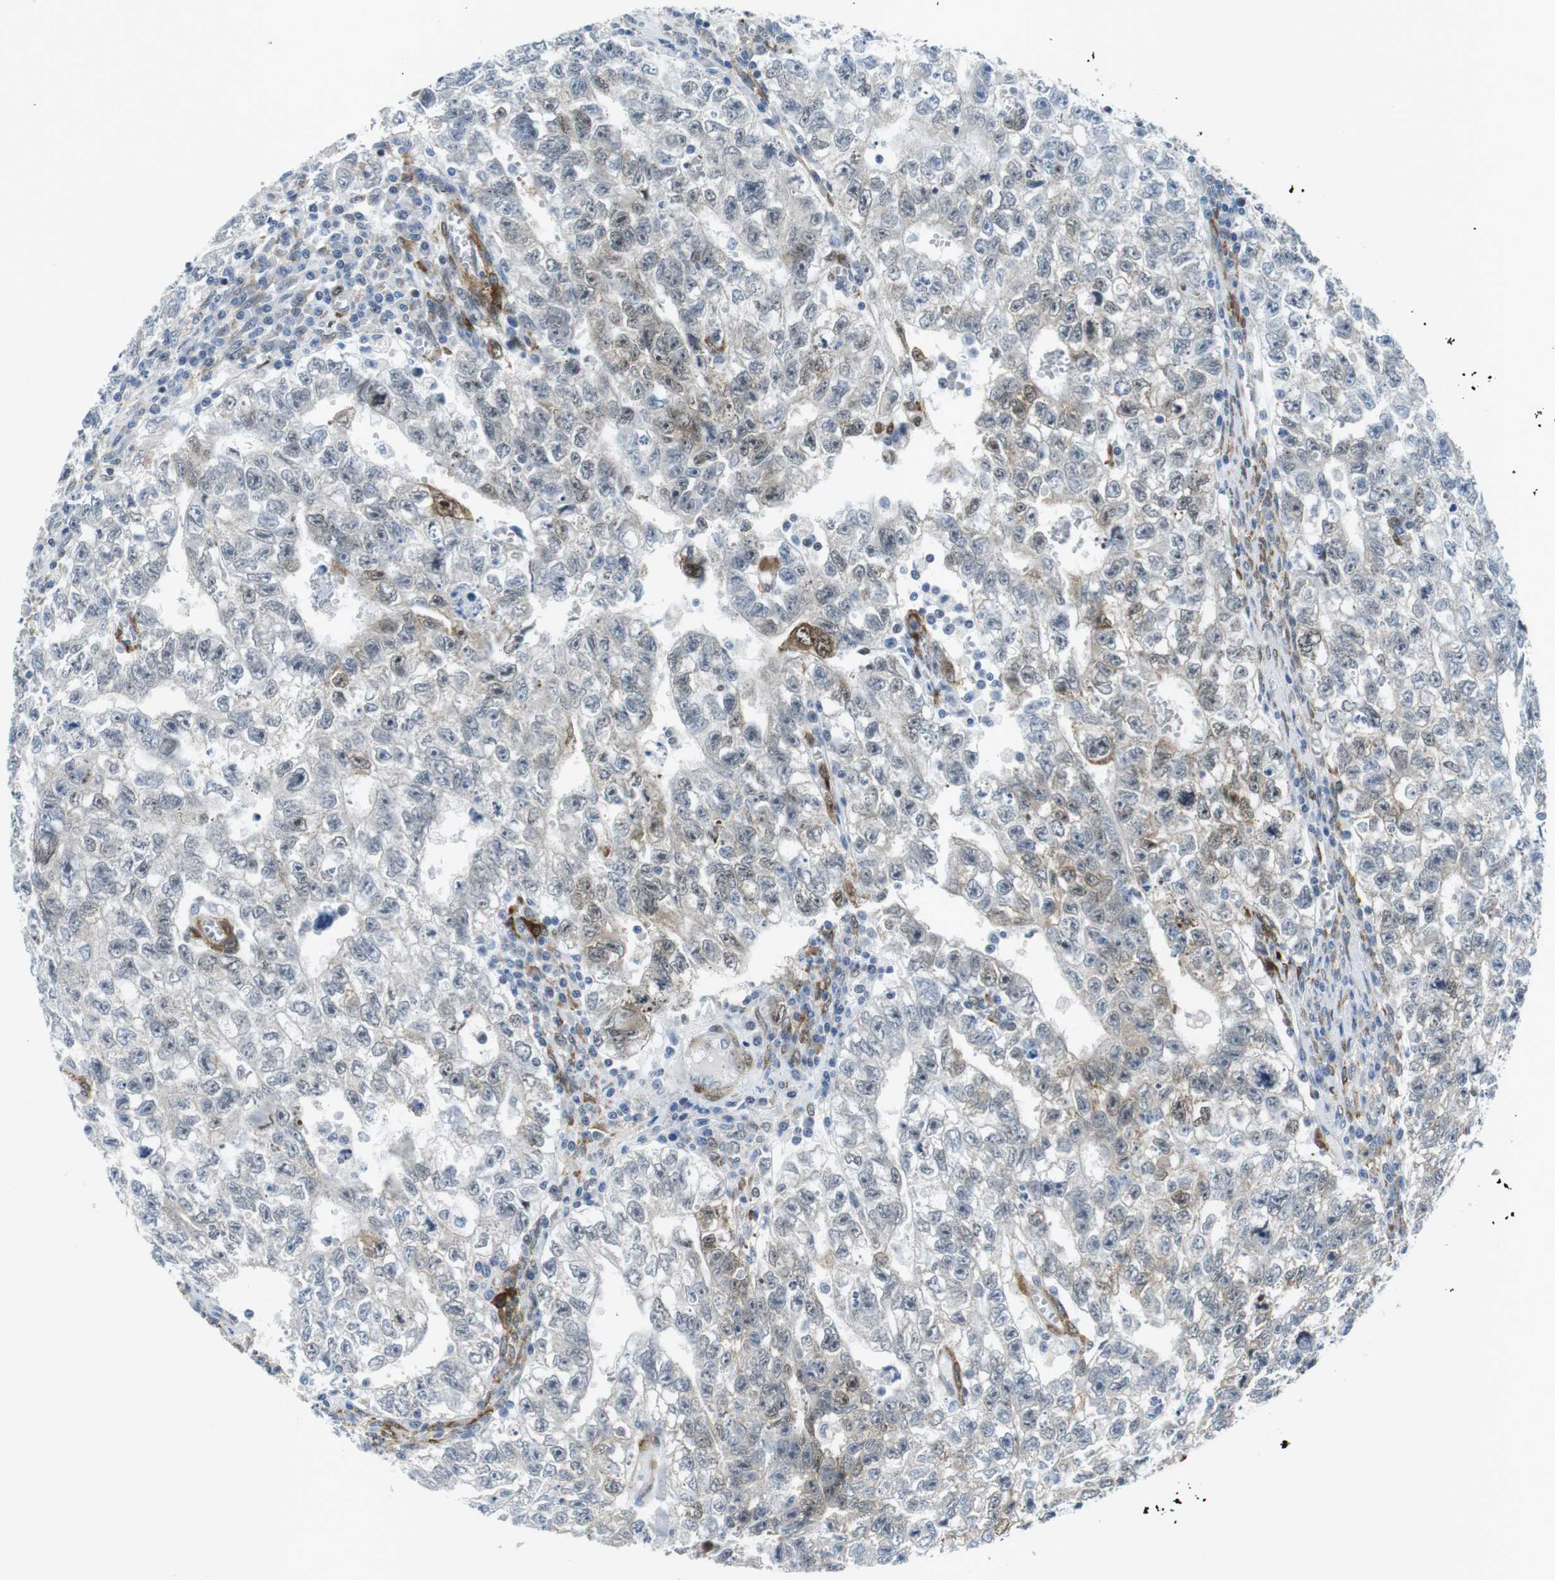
{"staining": {"intensity": "weak", "quantity": "<25%", "location": "cytoplasmic/membranous"}, "tissue": "testis cancer", "cell_type": "Tumor cells", "image_type": "cancer", "snomed": [{"axis": "morphology", "description": "Seminoma, NOS"}, {"axis": "morphology", "description": "Carcinoma, Embryonal, NOS"}, {"axis": "topography", "description": "Testis"}], "caption": "DAB immunohistochemical staining of testis seminoma displays no significant positivity in tumor cells. (DAB IHC, high magnification).", "gene": "PHLDA1", "patient": {"sex": "male", "age": 38}}